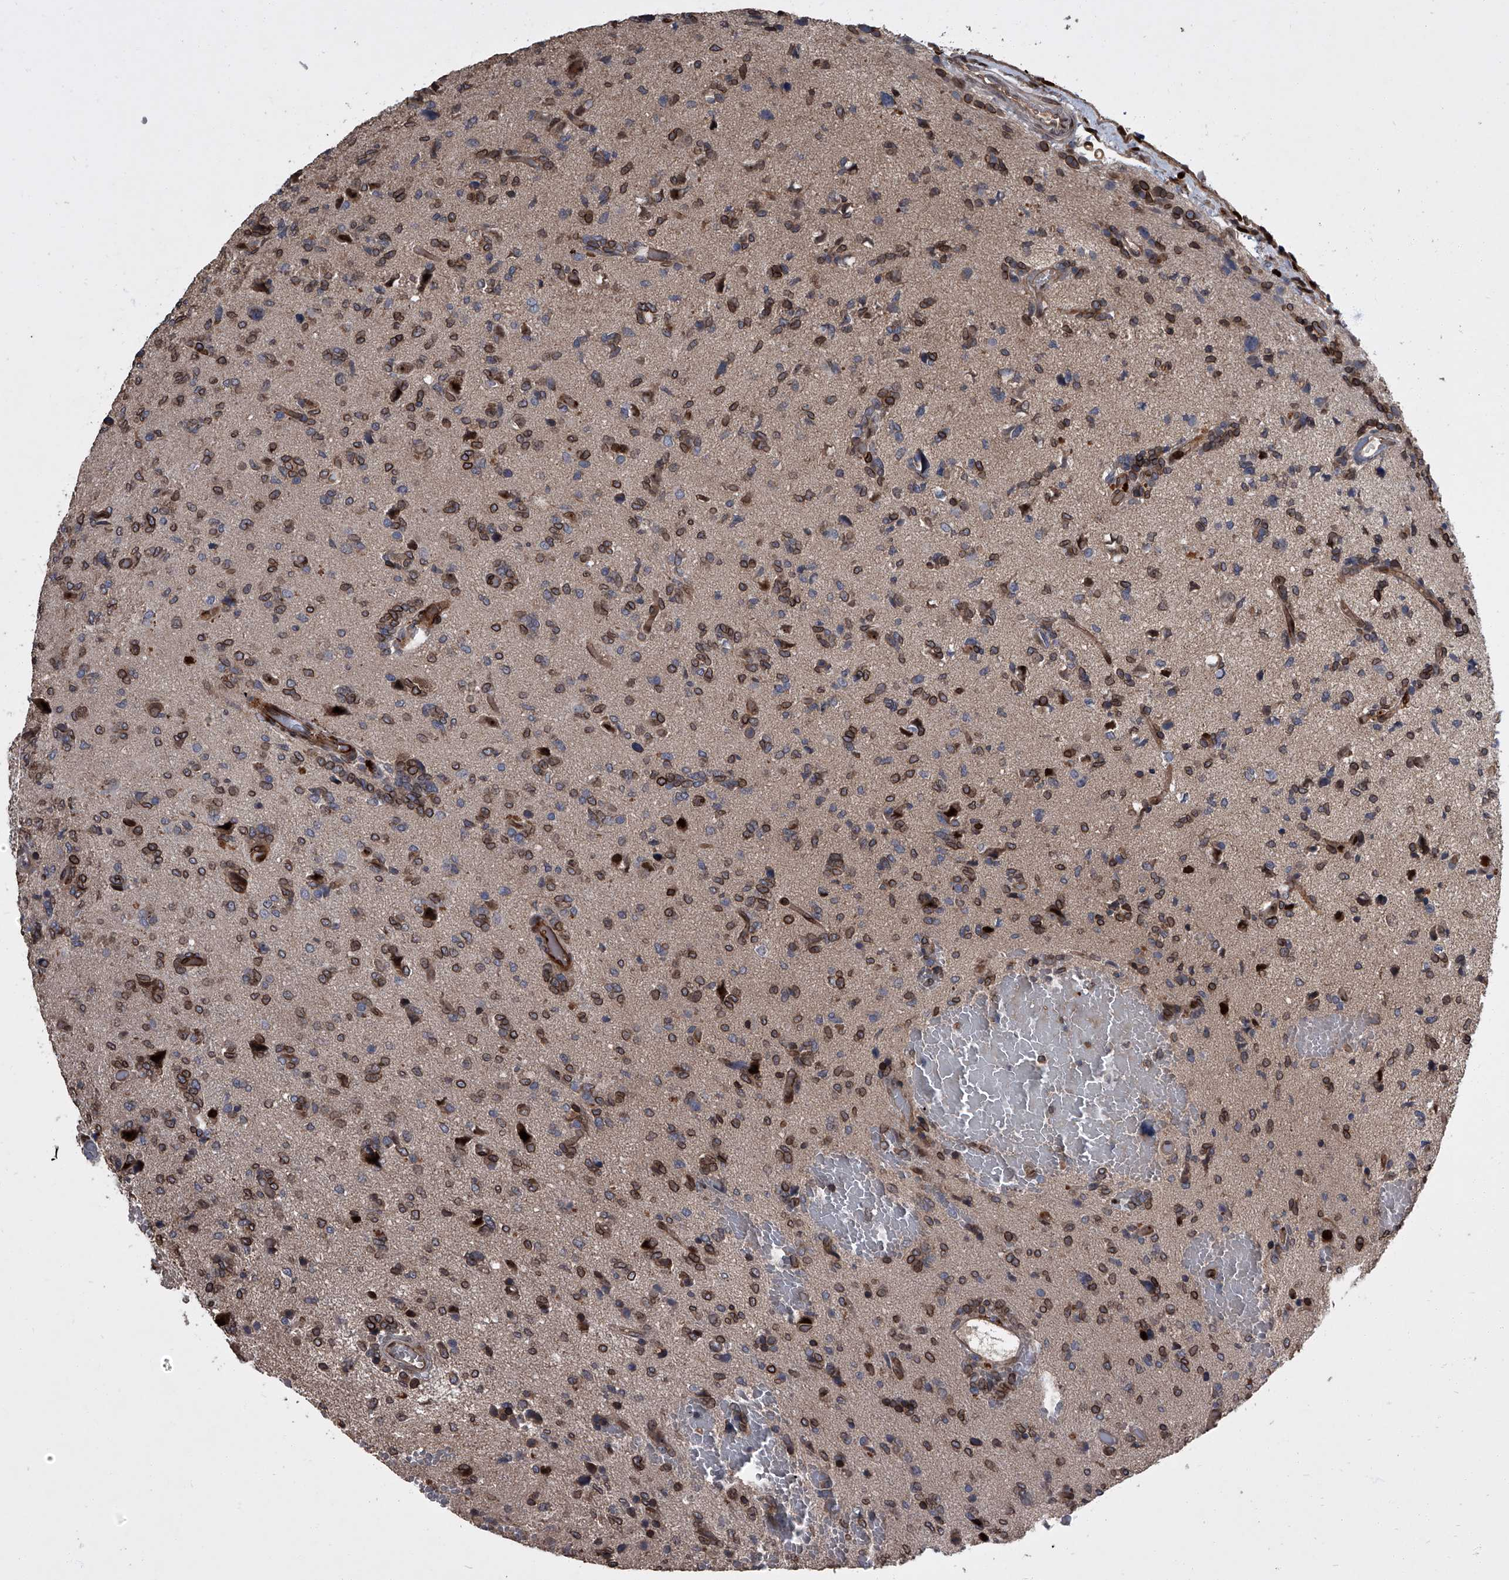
{"staining": {"intensity": "strong", "quantity": ">75%", "location": "cytoplasmic/membranous,nuclear"}, "tissue": "glioma", "cell_type": "Tumor cells", "image_type": "cancer", "snomed": [{"axis": "morphology", "description": "Glioma, malignant, High grade"}, {"axis": "topography", "description": "Brain"}], "caption": "This histopathology image displays glioma stained with immunohistochemistry to label a protein in brown. The cytoplasmic/membranous and nuclear of tumor cells show strong positivity for the protein. Nuclei are counter-stained blue.", "gene": "LRRC8C", "patient": {"sex": "female", "age": 59}}